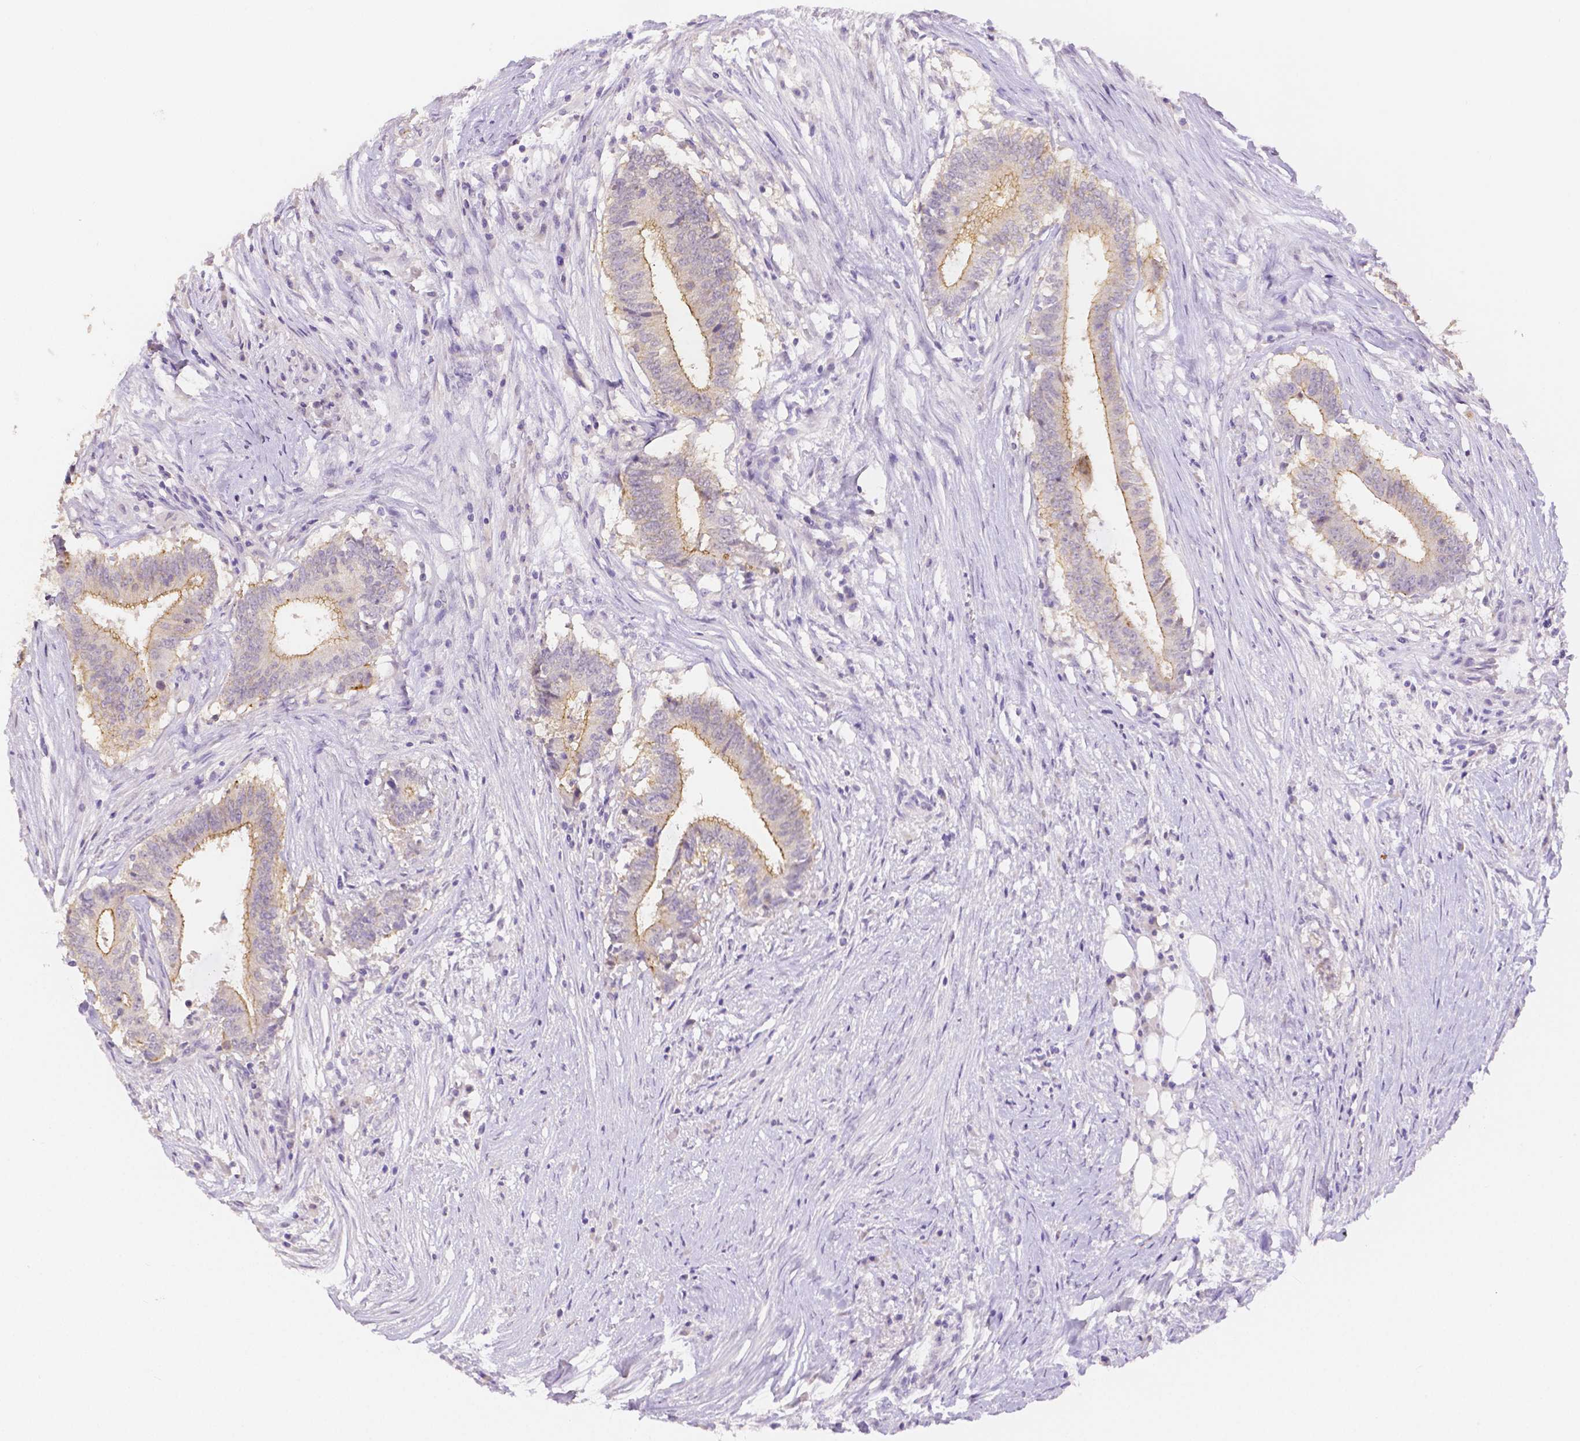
{"staining": {"intensity": "moderate", "quantity": ">75%", "location": "cytoplasmic/membranous"}, "tissue": "colorectal cancer", "cell_type": "Tumor cells", "image_type": "cancer", "snomed": [{"axis": "morphology", "description": "Adenocarcinoma, NOS"}, {"axis": "topography", "description": "Colon"}], "caption": "DAB immunohistochemical staining of colorectal cancer (adenocarcinoma) exhibits moderate cytoplasmic/membranous protein expression in approximately >75% of tumor cells.", "gene": "OCLN", "patient": {"sex": "female", "age": 43}}